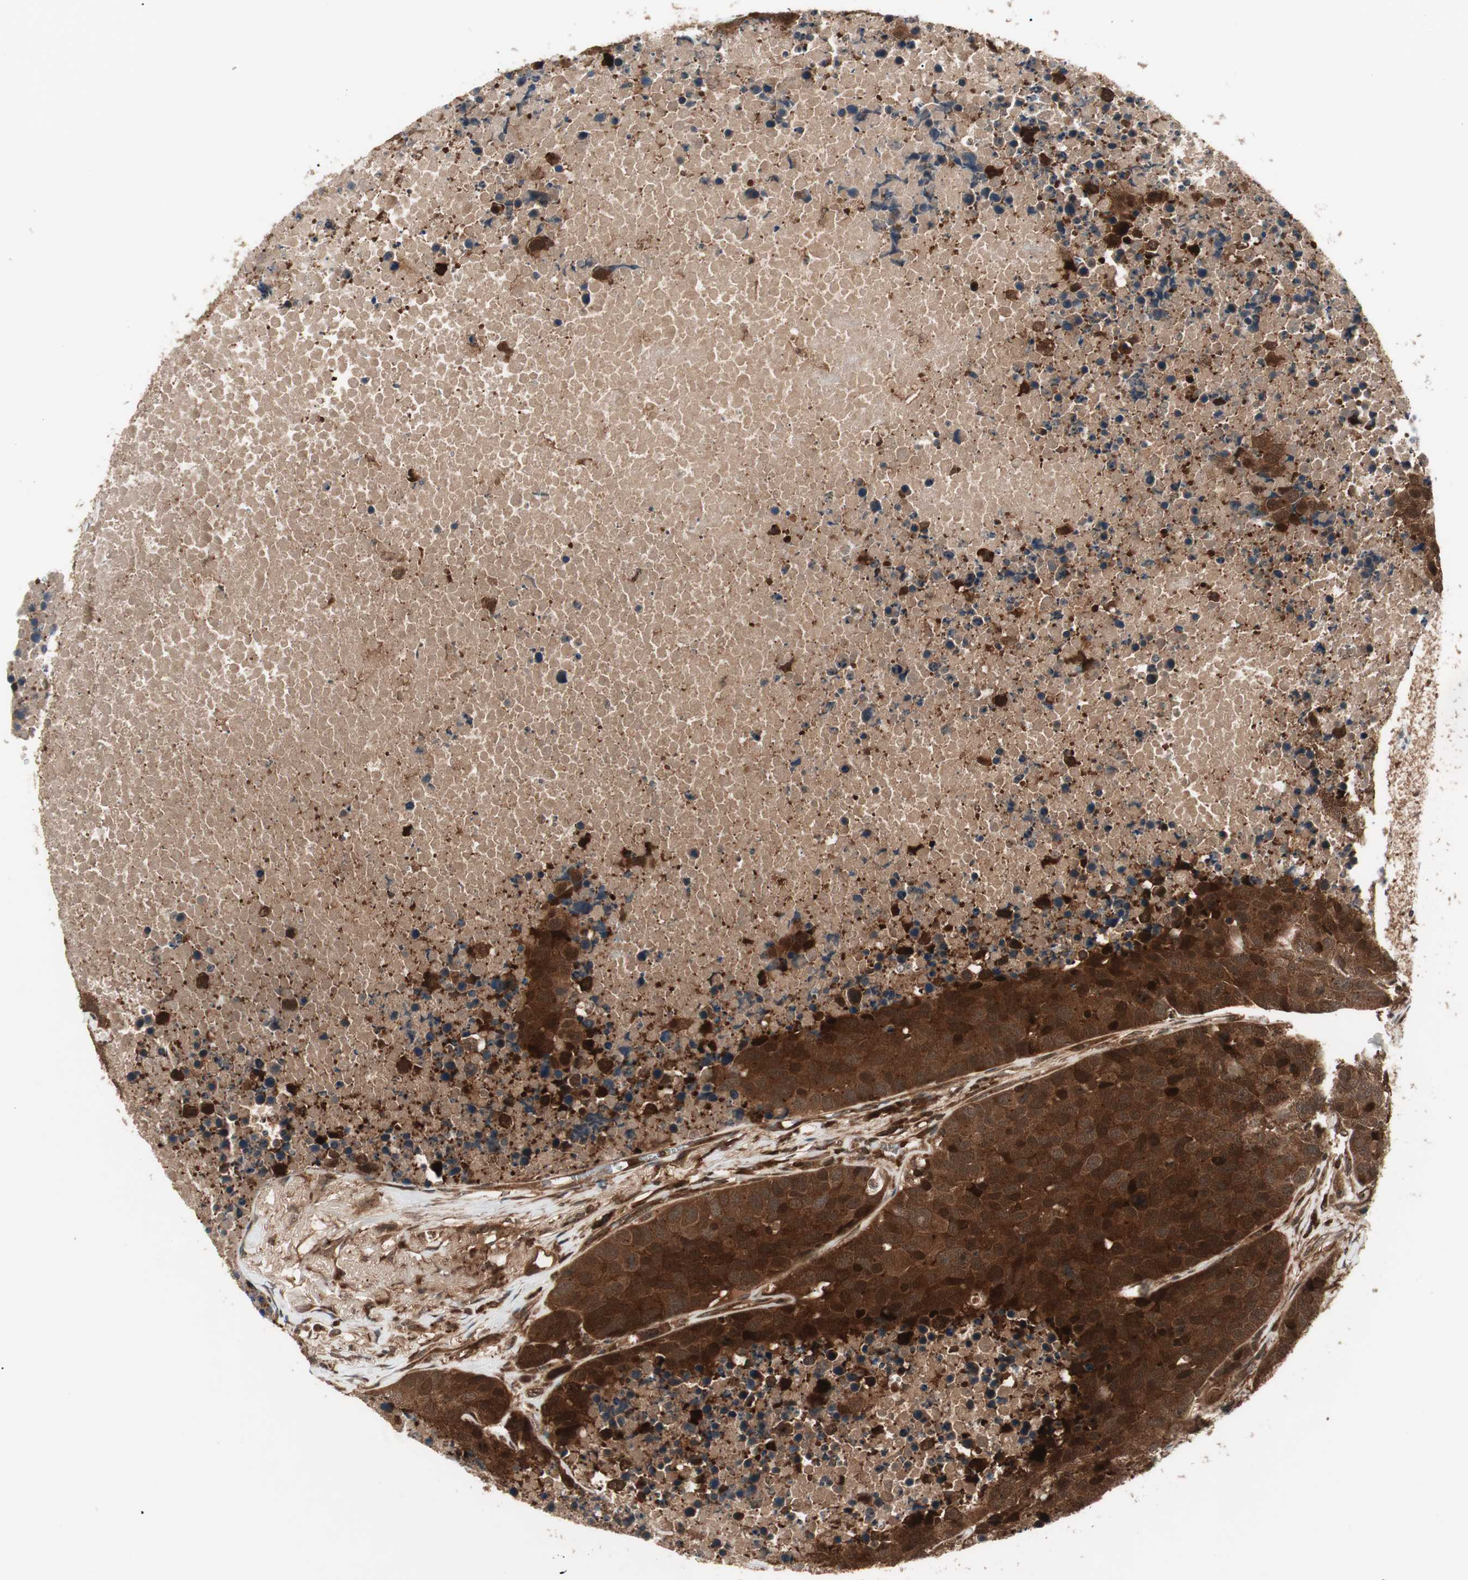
{"staining": {"intensity": "strong", "quantity": ">75%", "location": "cytoplasmic/membranous"}, "tissue": "carcinoid", "cell_type": "Tumor cells", "image_type": "cancer", "snomed": [{"axis": "morphology", "description": "Carcinoid, malignant, NOS"}, {"axis": "topography", "description": "Lung"}], "caption": "Immunohistochemical staining of carcinoid displays strong cytoplasmic/membranous protein positivity in about >75% of tumor cells.", "gene": "PRKG2", "patient": {"sex": "male", "age": 60}}